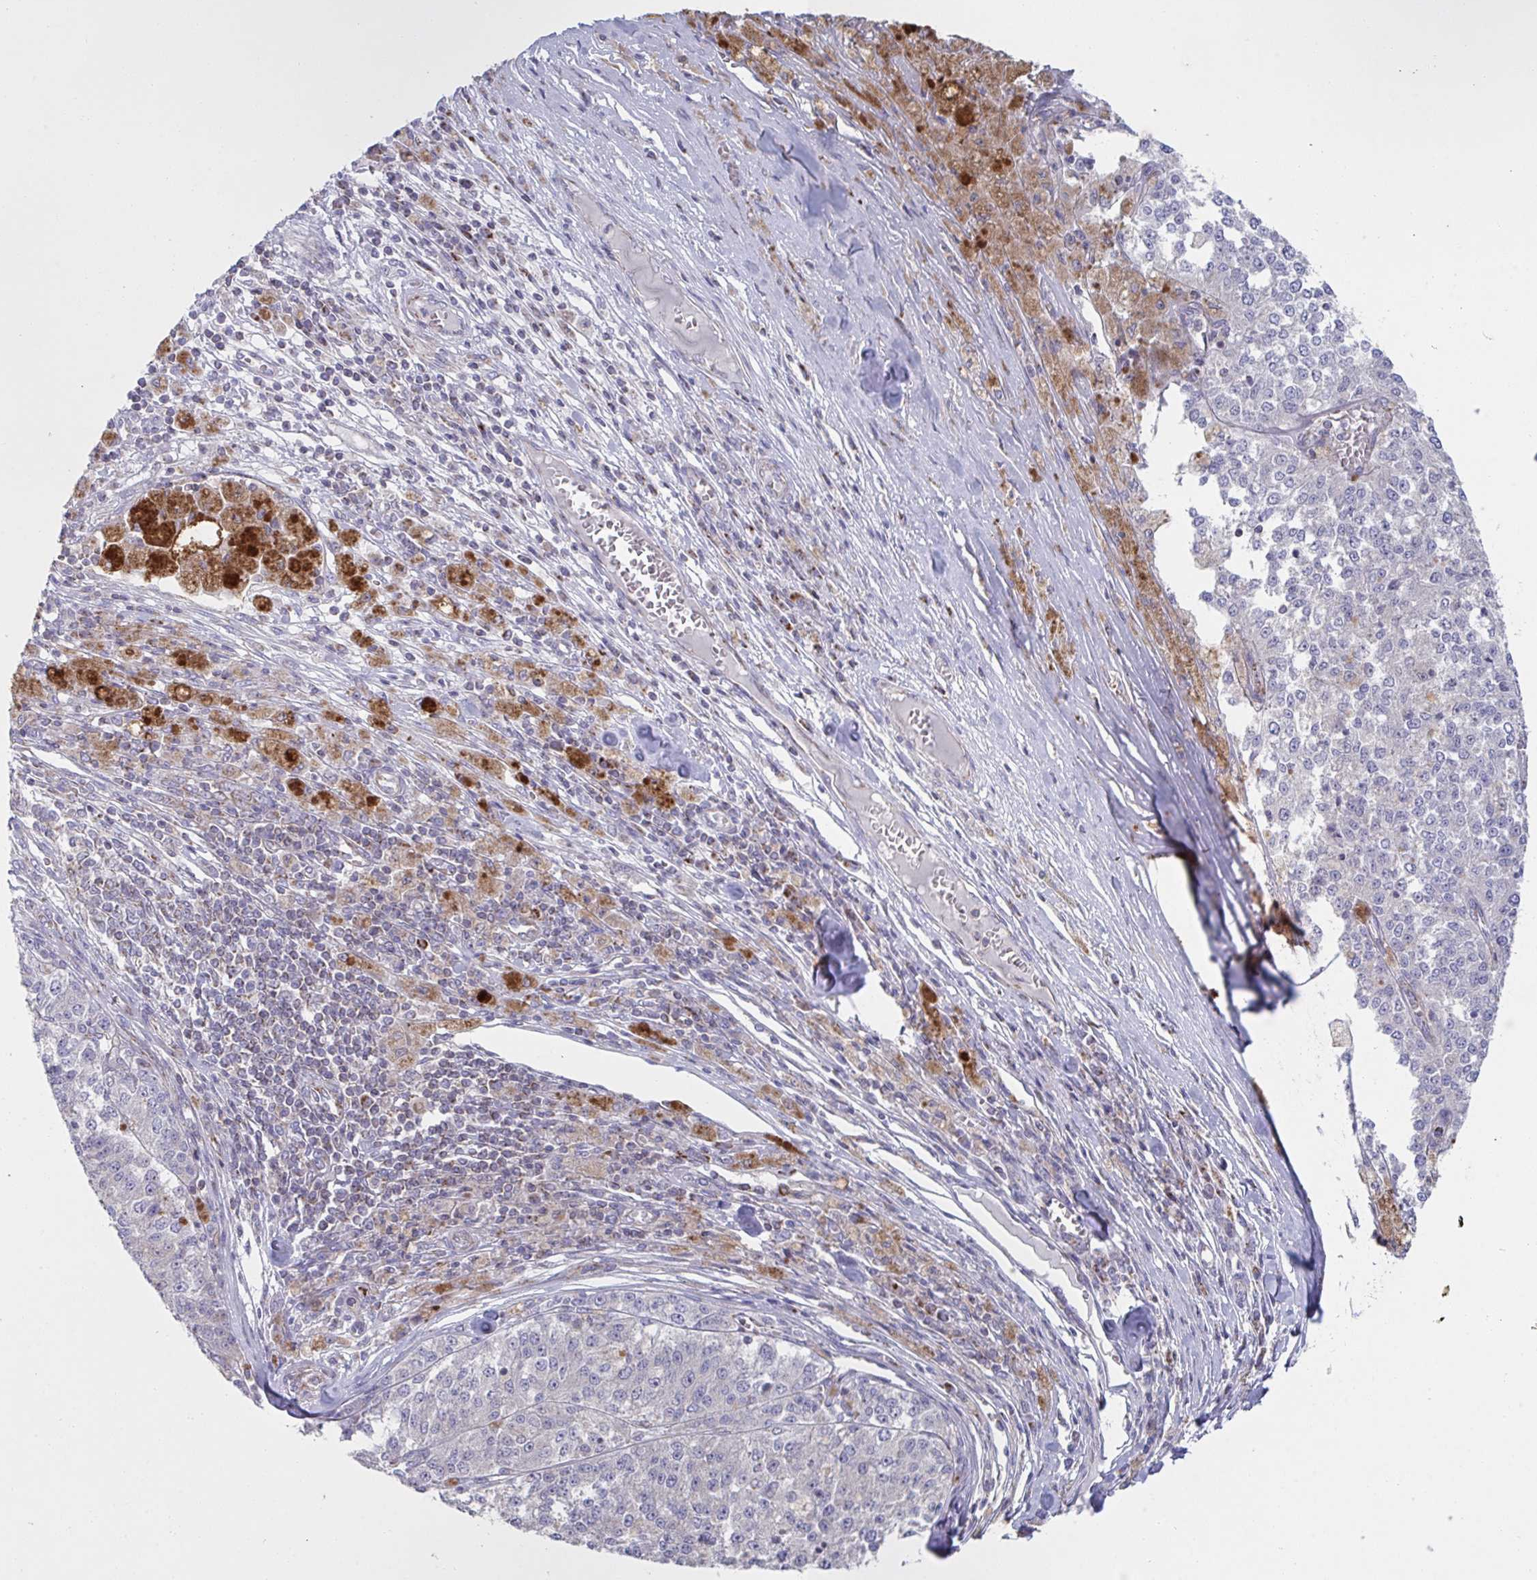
{"staining": {"intensity": "negative", "quantity": "none", "location": "none"}, "tissue": "melanoma", "cell_type": "Tumor cells", "image_type": "cancer", "snomed": [{"axis": "morphology", "description": "Malignant melanoma, Metastatic site"}, {"axis": "topography", "description": "Lymph node"}], "caption": "DAB (3,3'-diaminobenzidine) immunohistochemical staining of melanoma demonstrates no significant positivity in tumor cells.", "gene": "NDUFA7", "patient": {"sex": "female", "age": 64}}